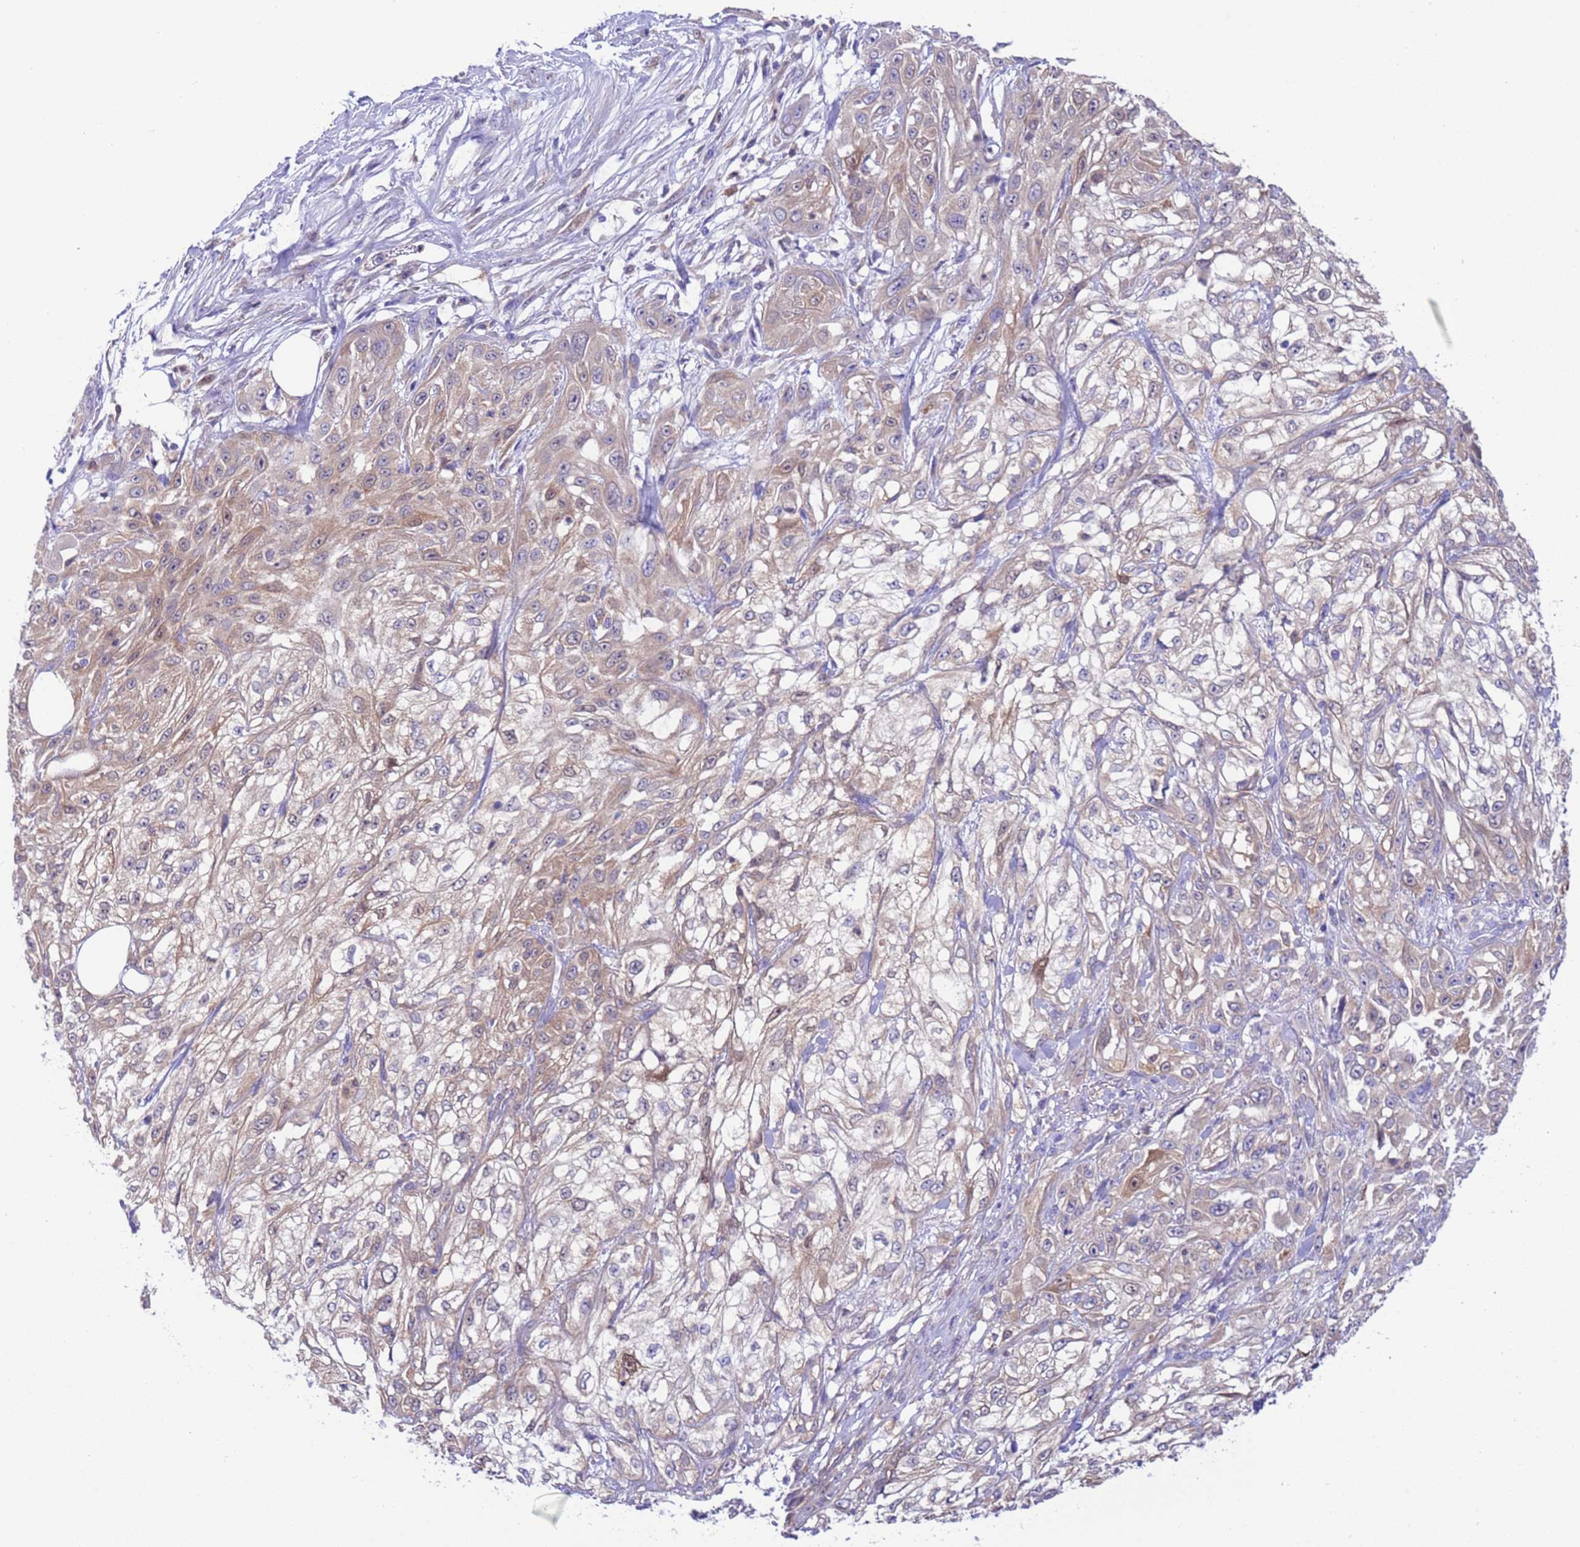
{"staining": {"intensity": "weak", "quantity": "25%-75%", "location": "cytoplasmic/membranous"}, "tissue": "skin cancer", "cell_type": "Tumor cells", "image_type": "cancer", "snomed": [{"axis": "morphology", "description": "Squamous cell carcinoma, NOS"}, {"axis": "morphology", "description": "Squamous cell carcinoma, metastatic, NOS"}, {"axis": "topography", "description": "Skin"}, {"axis": "topography", "description": "Lymph node"}], "caption": "Immunohistochemical staining of human skin cancer displays weak cytoplasmic/membranous protein staining in about 25%-75% of tumor cells. The staining is performed using DAB brown chromogen to label protein expression. The nuclei are counter-stained blue using hematoxylin.", "gene": "C6orf47", "patient": {"sex": "male", "age": 75}}